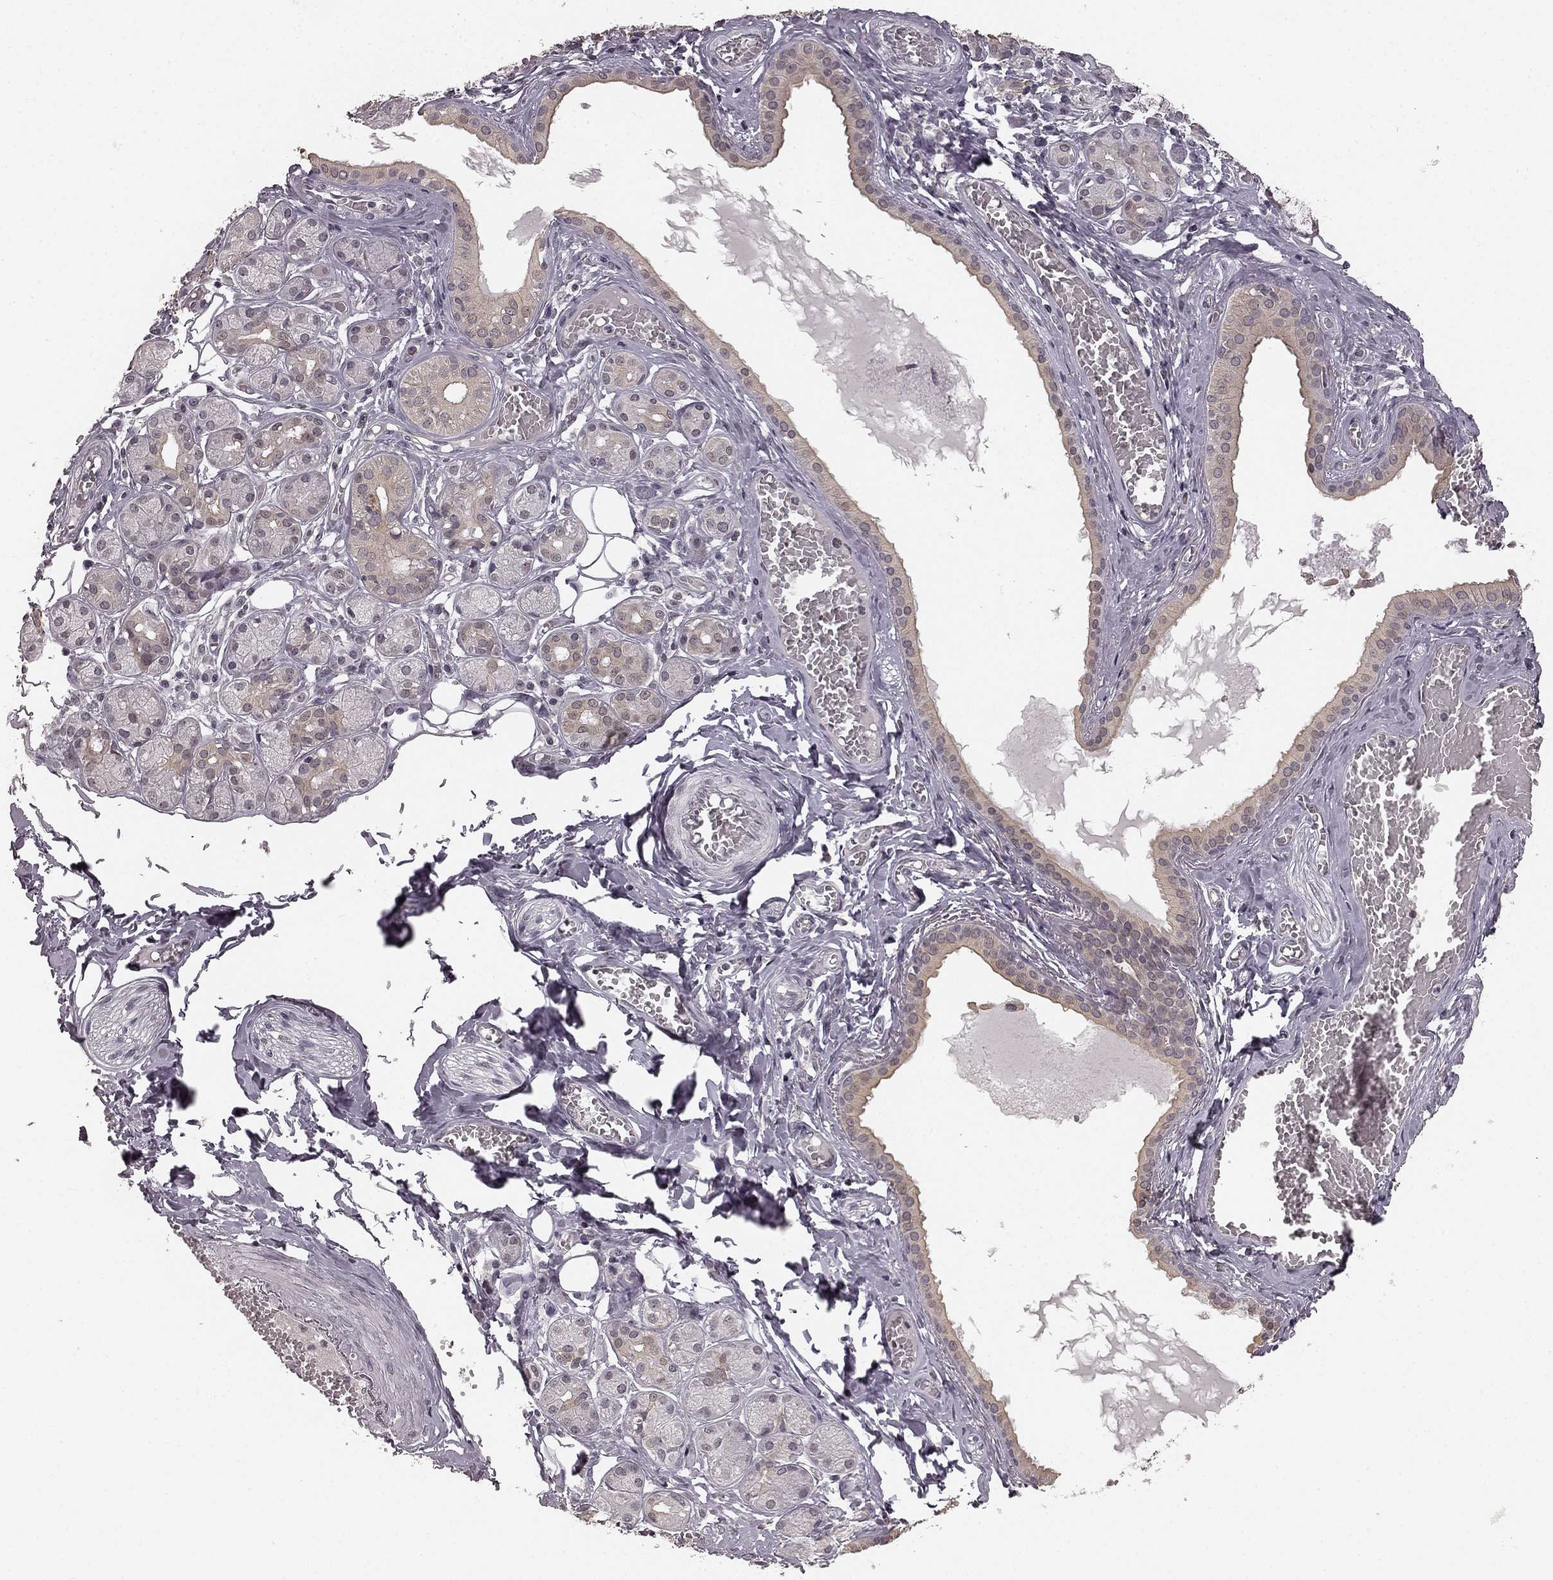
{"staining": {"intensity": "weak", "quantity": "25%-75%", "location": "cytoplasmic/membranous"}, "tissue": "salivary gland", "cell_type": "Glandular cells", "image_type": "normal", "snomed": [{"axis": "morphology", "description": "Normal tissue, NOS"}, {"axis": "topography", "description": "Salivary gland"}, {"axis": "topography", "description": "Peripheral nerve tissue"}], "caption": "Immunohistochemistry (IHC) (DAB) staining of benign salivary gland reveals weak cytoplasmic/membranous protein staining in approximately 25%-75% of glandular cells. The staining was performed using DAB (3,3'-diaminobenzidine), with brown indicating positive protein expression. Nuclei are stained blue with hematoxylin.", "gene": "HCN4", "patient": {"sex": "male", "age": 71}}